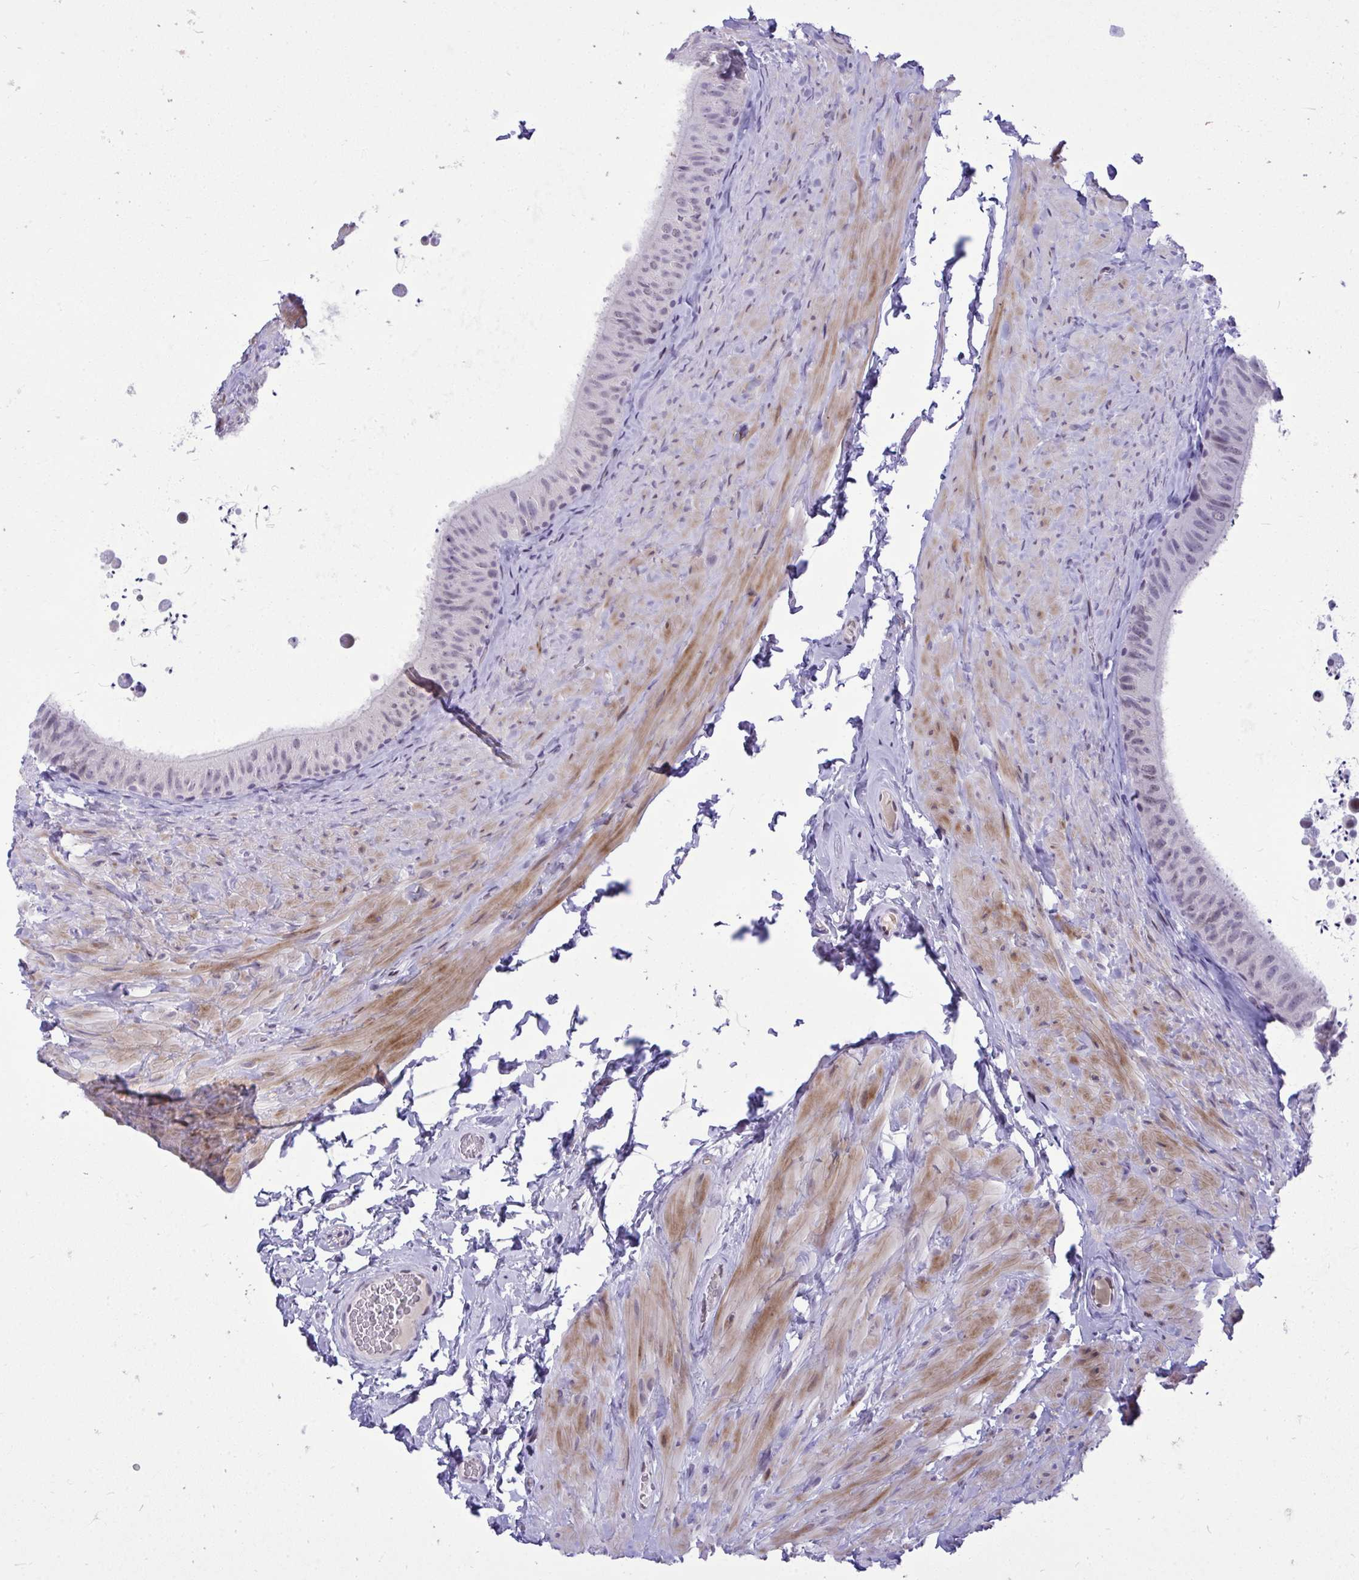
{"staining": {"intensity": "negative", "quantity": "none", "location": "none"}, "tissue": "epididymis", "cell_type": "Glandular cells", "image_type": "normal", "snomed": [{"axis": "morphology", "description": "Normal tissue, NOS"}, {"axis": "topography", "description": "Epididymis, spermatic cord, NOS"}, {"axis": "topography", "description": "Epididymis"}], "caption": "IHC photomicrograph of normal epididymis stained for a protein (brown), which demonstrates no staining in glandular cells.", "gene": "TEAD4", "patient": {"sex": "male", "age": 31}}